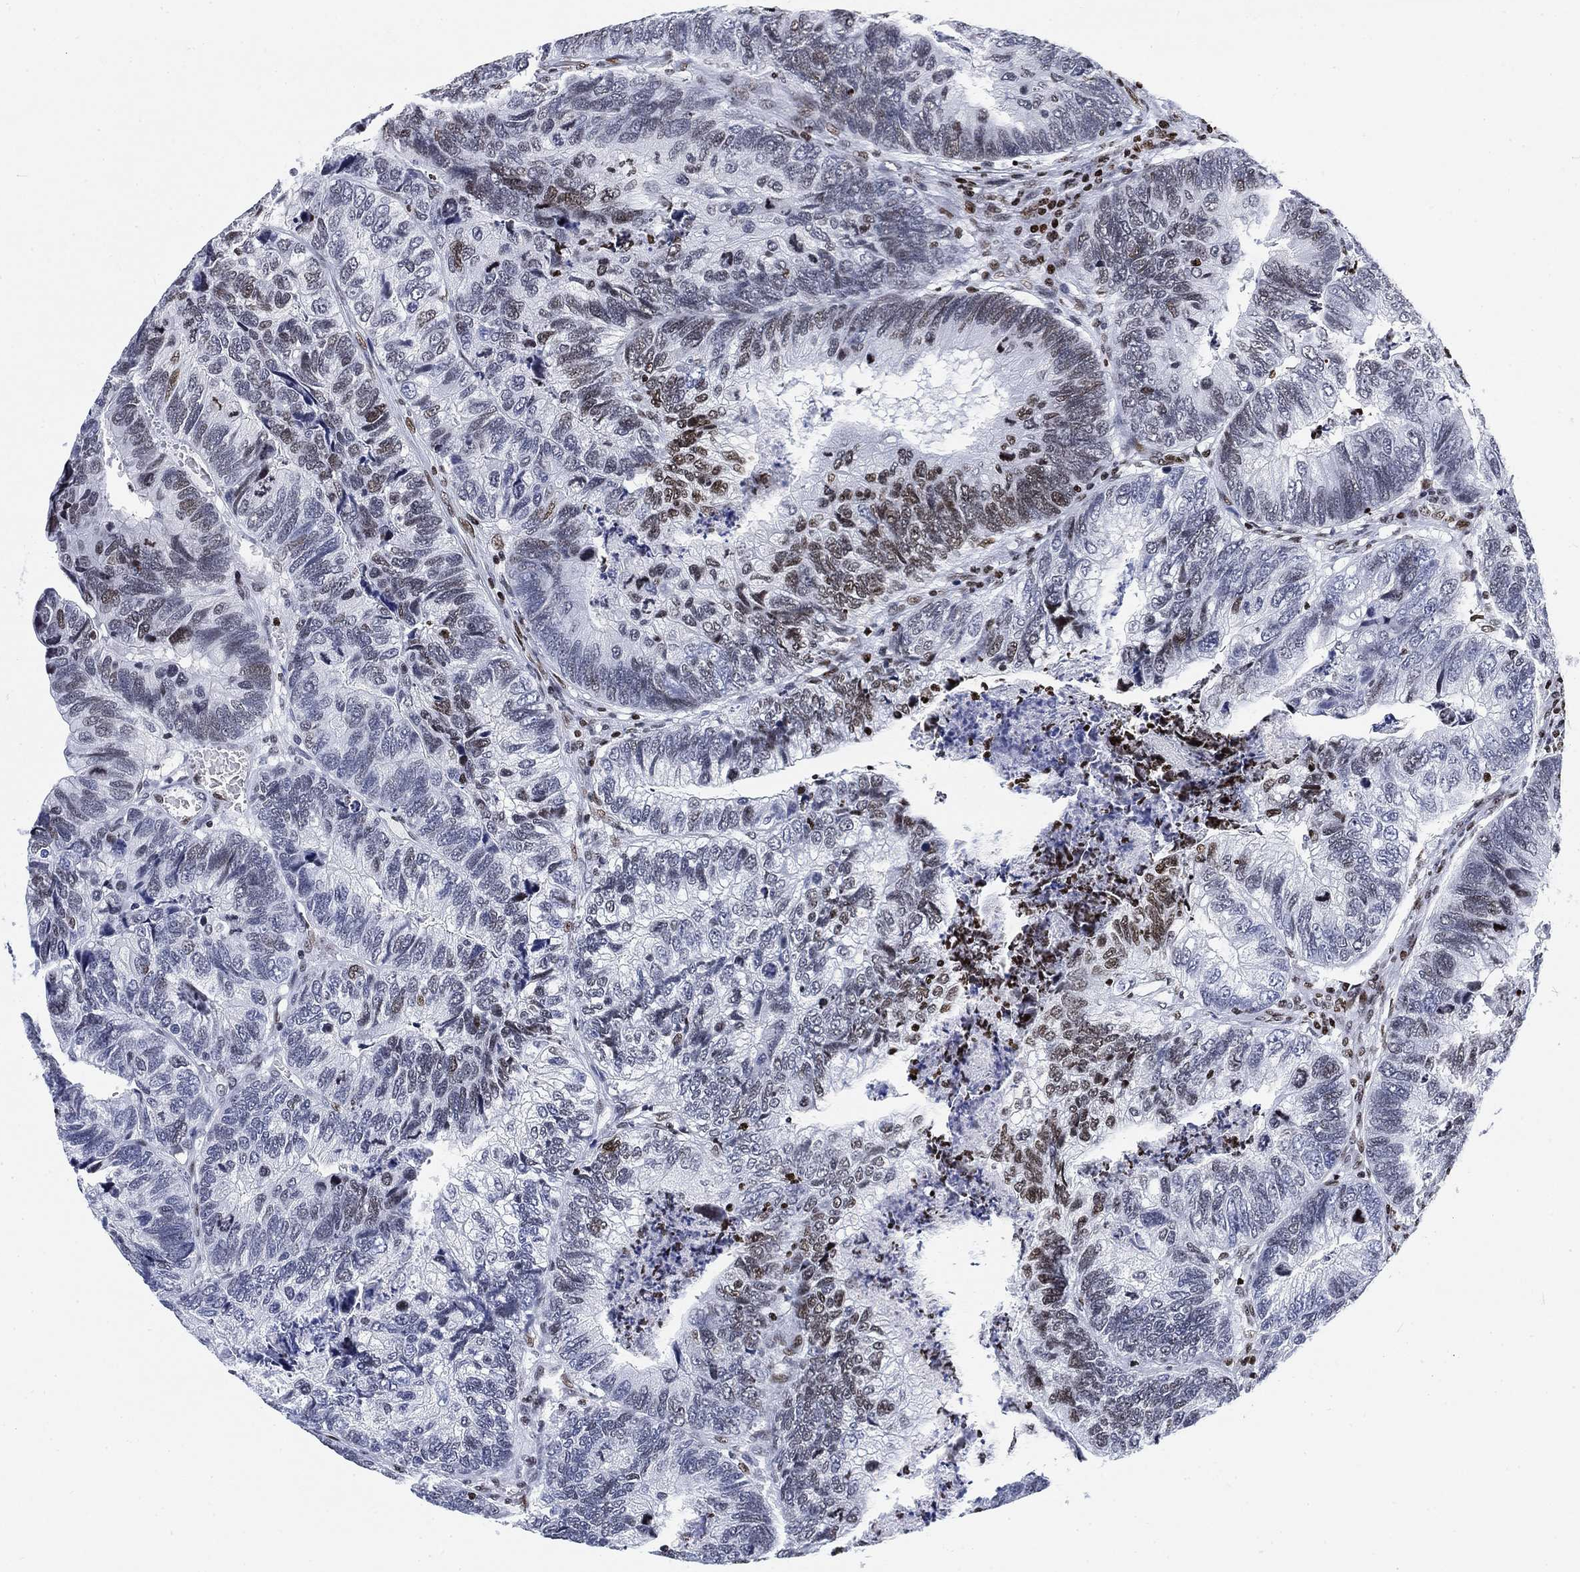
{"staining": {"intensity": "weak", "quantity": "<25%", "location": "nuclear"}, "tissue": "colorectal cancer", "cell_type": "Tumor cells", "image_type": "cancer", "snomed": [{"axis": "morphology", "description": "Adenocarcinoma, NOS"}, {"axis": "topography", "description": "Colon"}], "caption": "A histopathology image of human colorectal cancer is negative for staining in tumor cells.", "gene": "H1-10", "patient": {"sex": "female", "age": 67}}